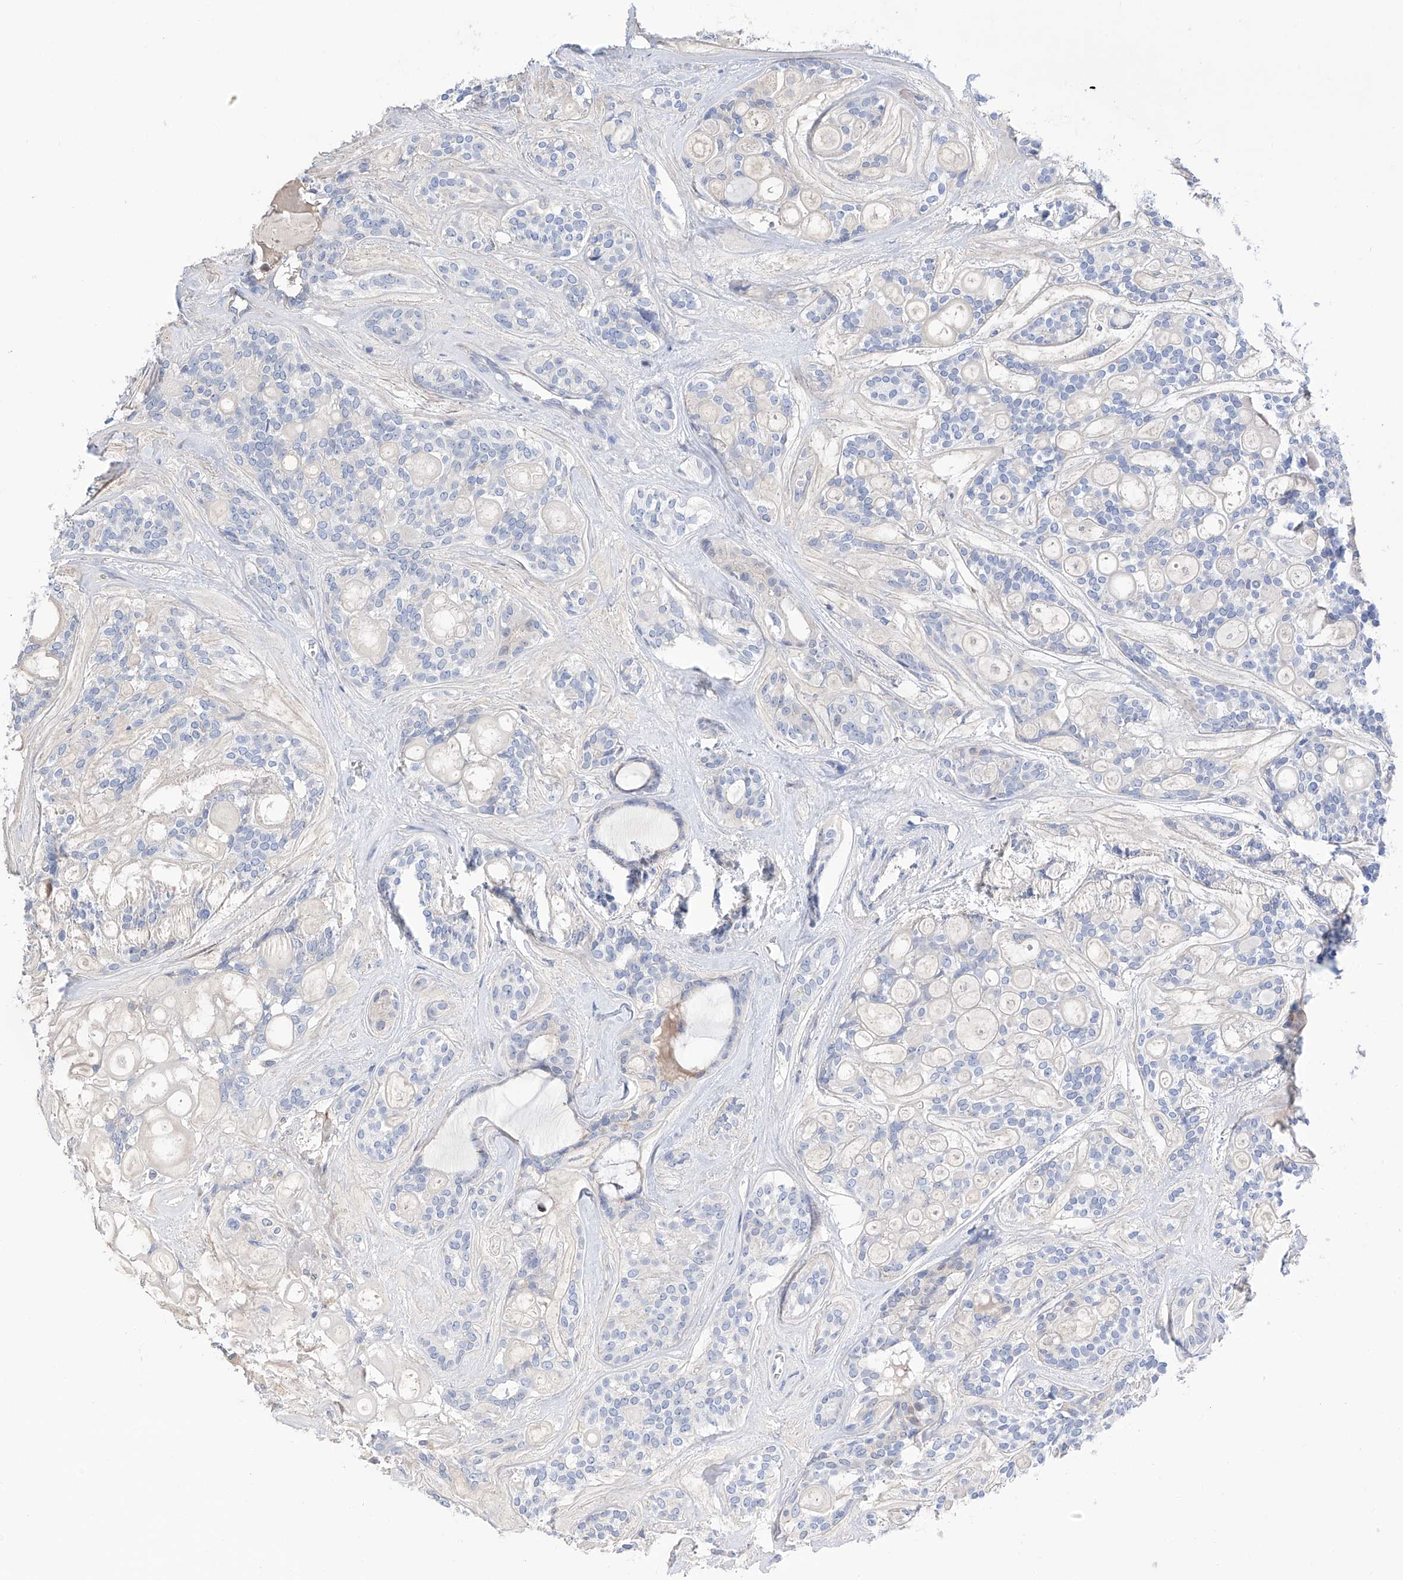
{"staining": {"intensity": "negative", "quantity": "none", "location": "none"}, "tissue": "head and neck cancer", "cell_type": "Tumor cells", "image_type": "cancer", "snomed": [{"axis": "morphology", "description": "Adenocarcinoma, NOS"}, {"axis": "topography", "description": "Head-Neck"}], "caption": "There is no significant staining in tumor cells of head and neck cancer.", "gene": "PGM3", "patient": {"sex": "male", "age": 66}}